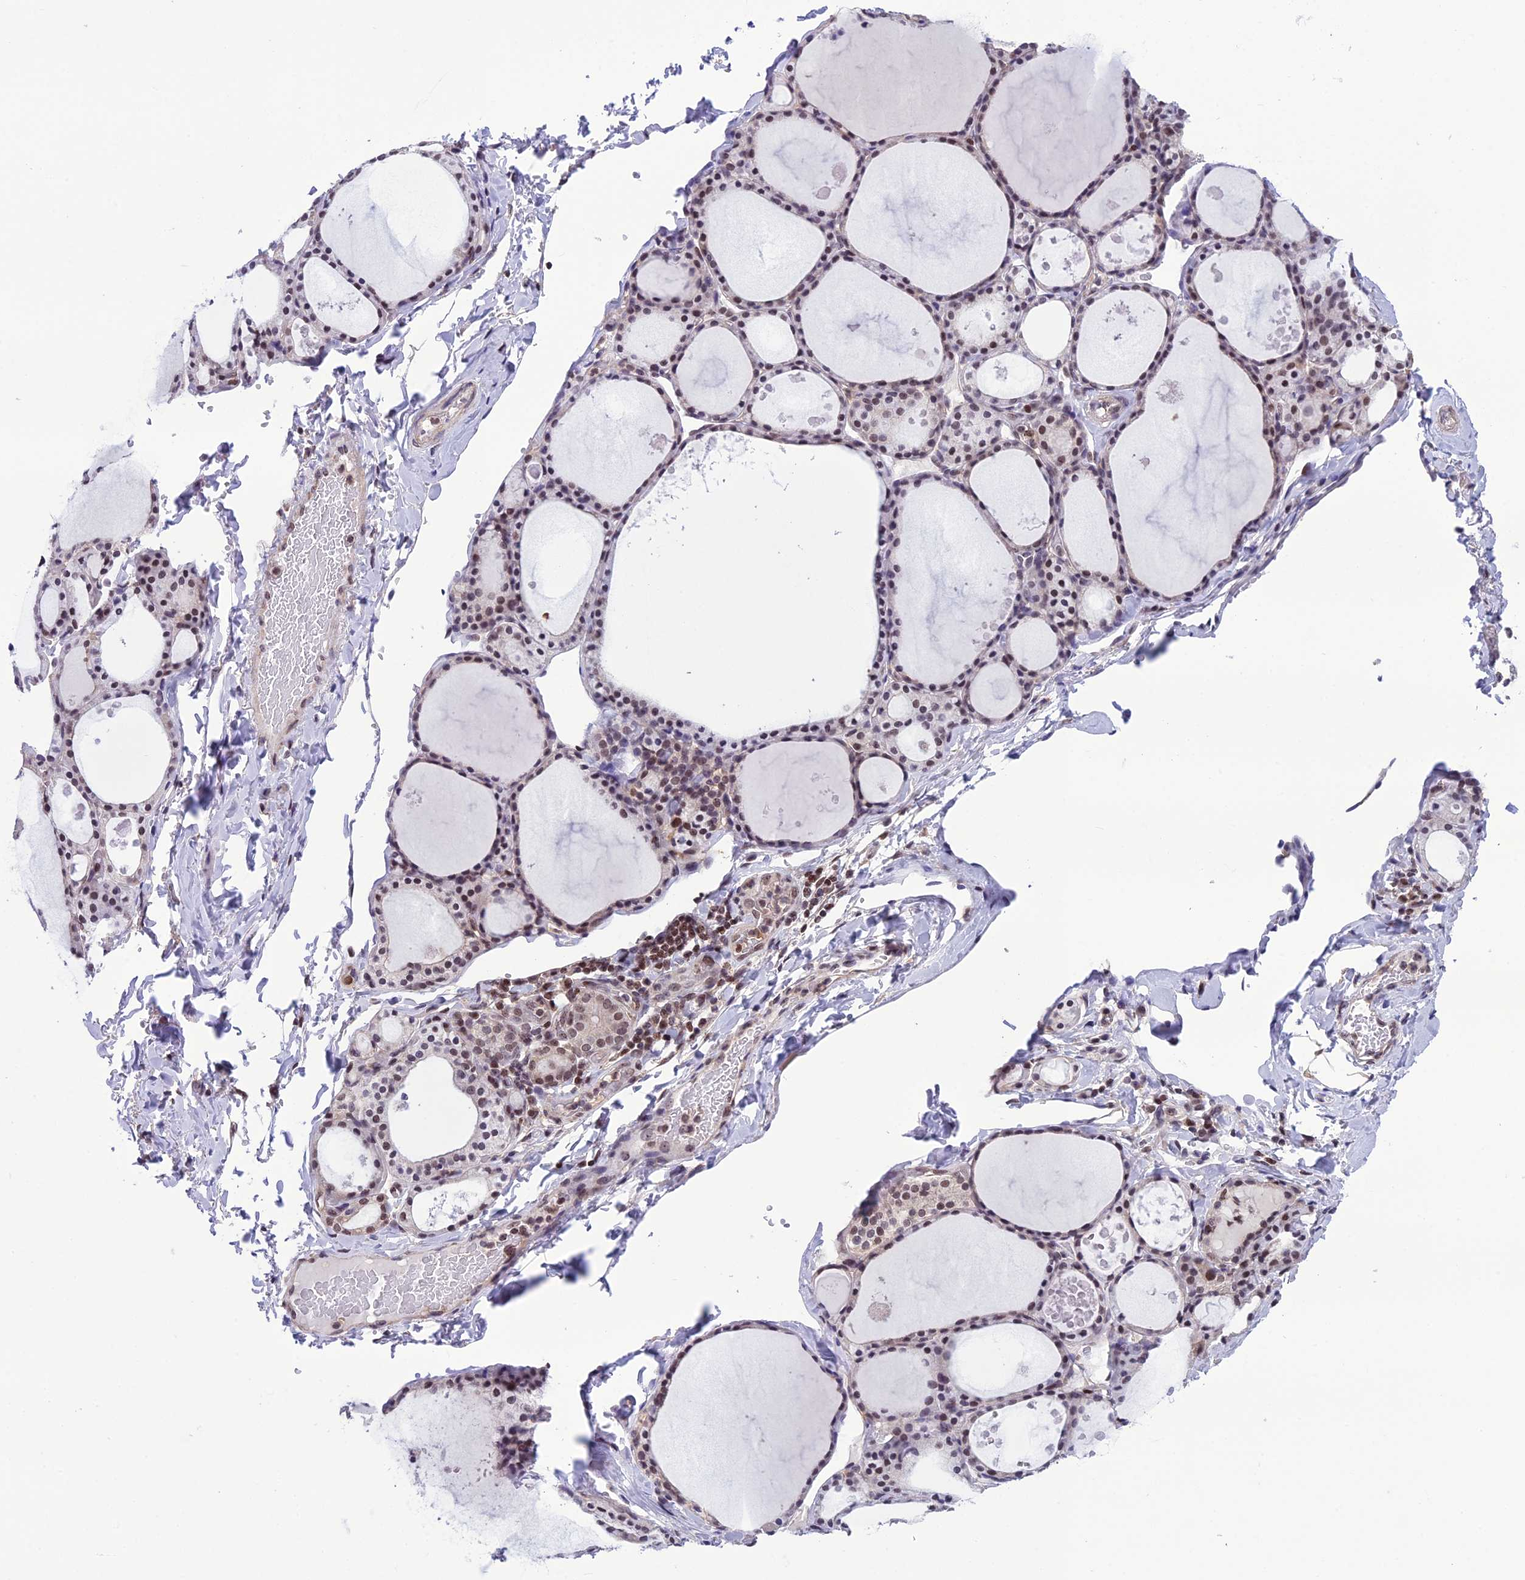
{"staining": {"intensity": "moderate", "quantity": "<25%", "location": "nuclear"}, "tissue": "thyroid gland", "cell_type": "Glandular cells", "image_type": "normal", "snomed": [{"axis": "morphology", "description": "Normal tissue, NOS"}, {"axis": "topography", "description": "Thyroid gland"}], "caption": "DAB immunohistochemical staining of normal thyroid gland shows moderate nuclear protein staining in approximately <25% of glandular cells.", "gene": "MIS12", "patient": {"sex": "male", "age": 56}}